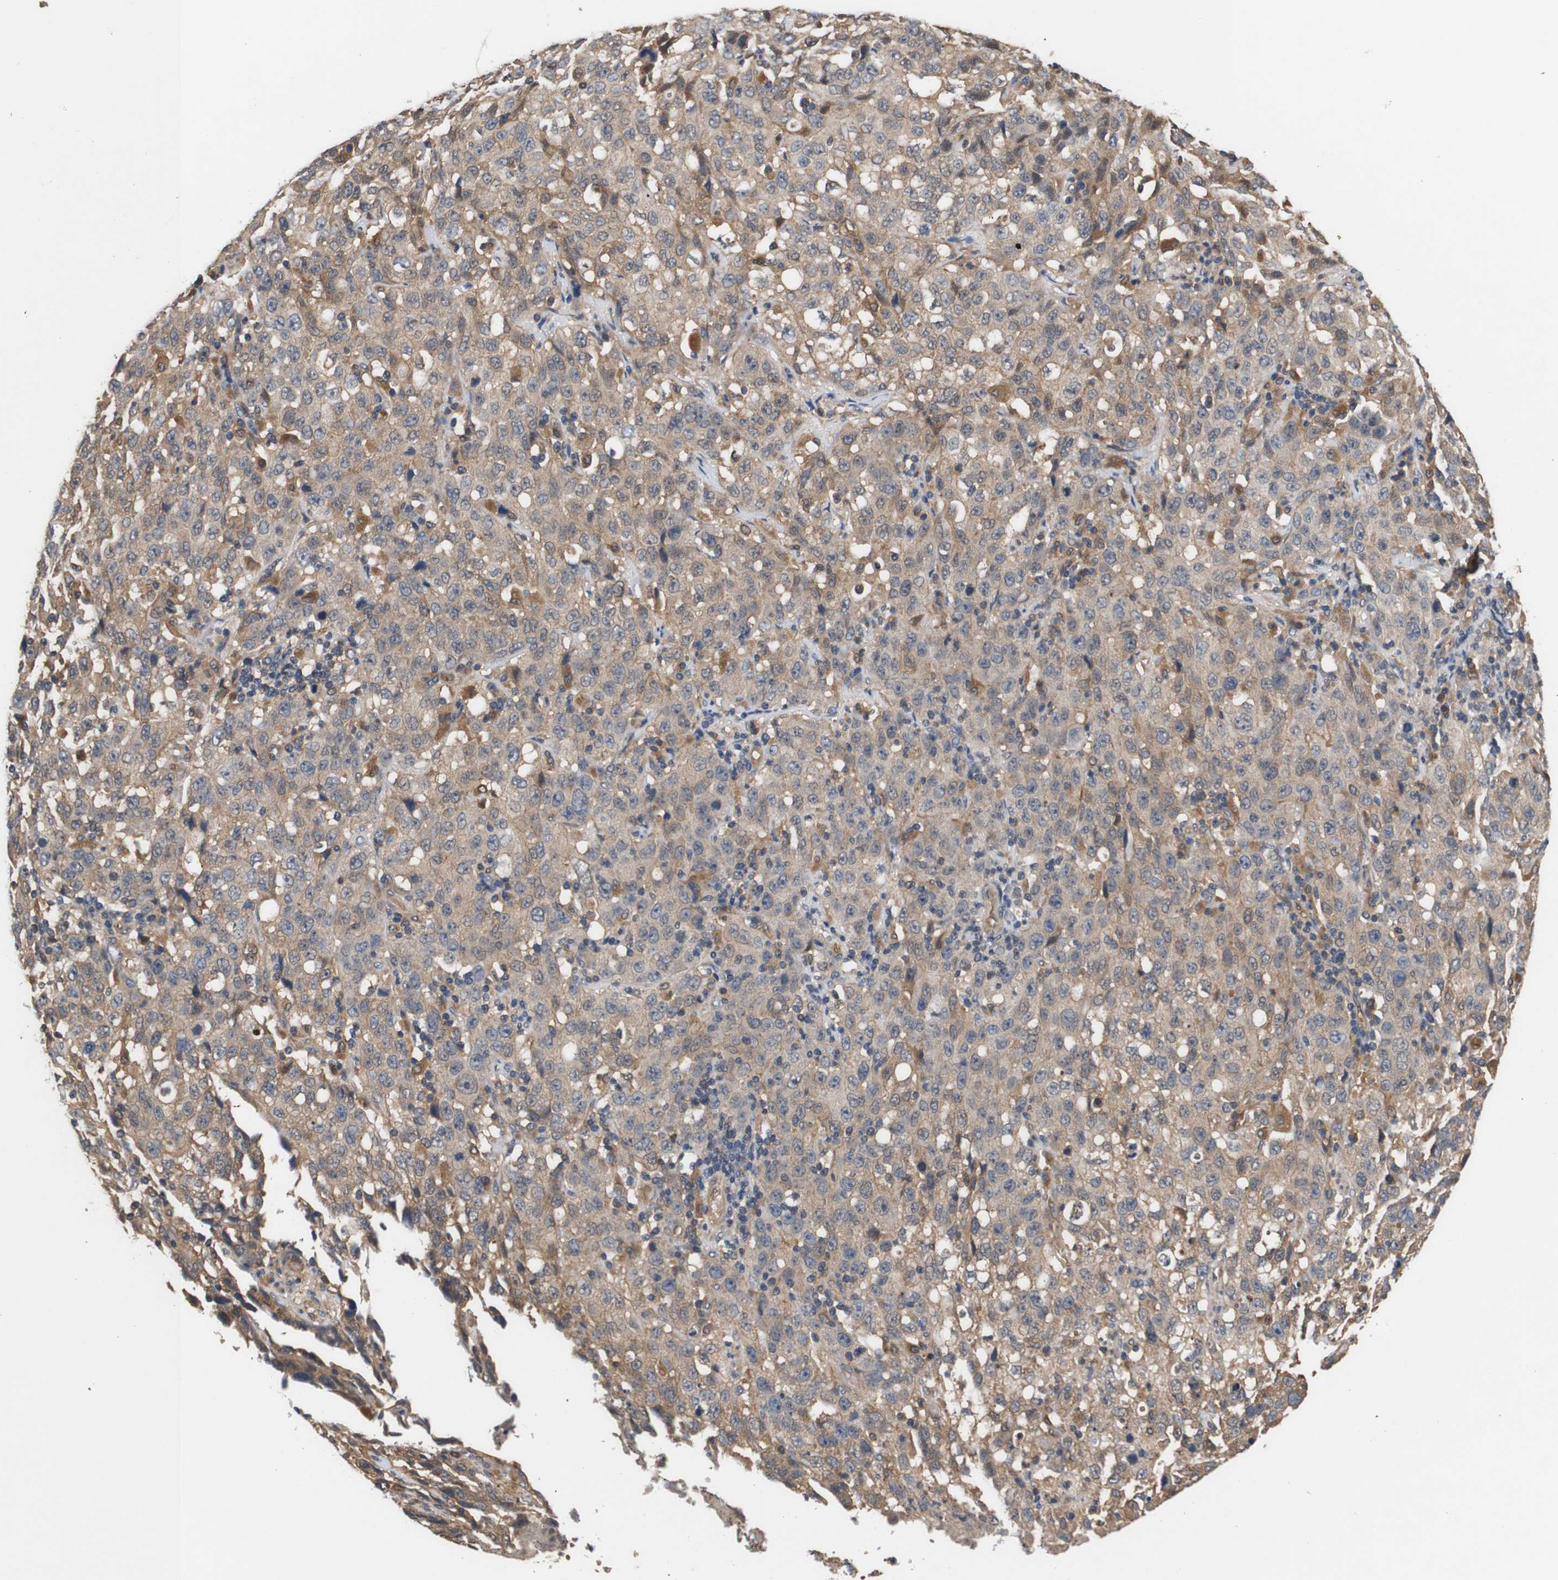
{"staining": {"intensity": "moderate", "quantity": ">75%", "location": "cytoplasmic/membranous"}, "tissue": "stomach cancer", "cell_type": "Tumor cells", "image_type": "cancer", "snomed": [{"axis": "morphology", "description": "Normal tissue, NOS"}, {"axis": "morphology", "description": "Adenocarcinoma, NOS"}, {"axis": "topography", "description": "Stomach"}], "caption": "This micrograph reveals immunohistochemistry staining of stomach cancer (adenocarcinoma), with medium moderate cytoplasmic/membranous positivity in approximately >75% of tumor cells.", "gene": "DDR1", "patient": {"sex": "male", "age": 48}}